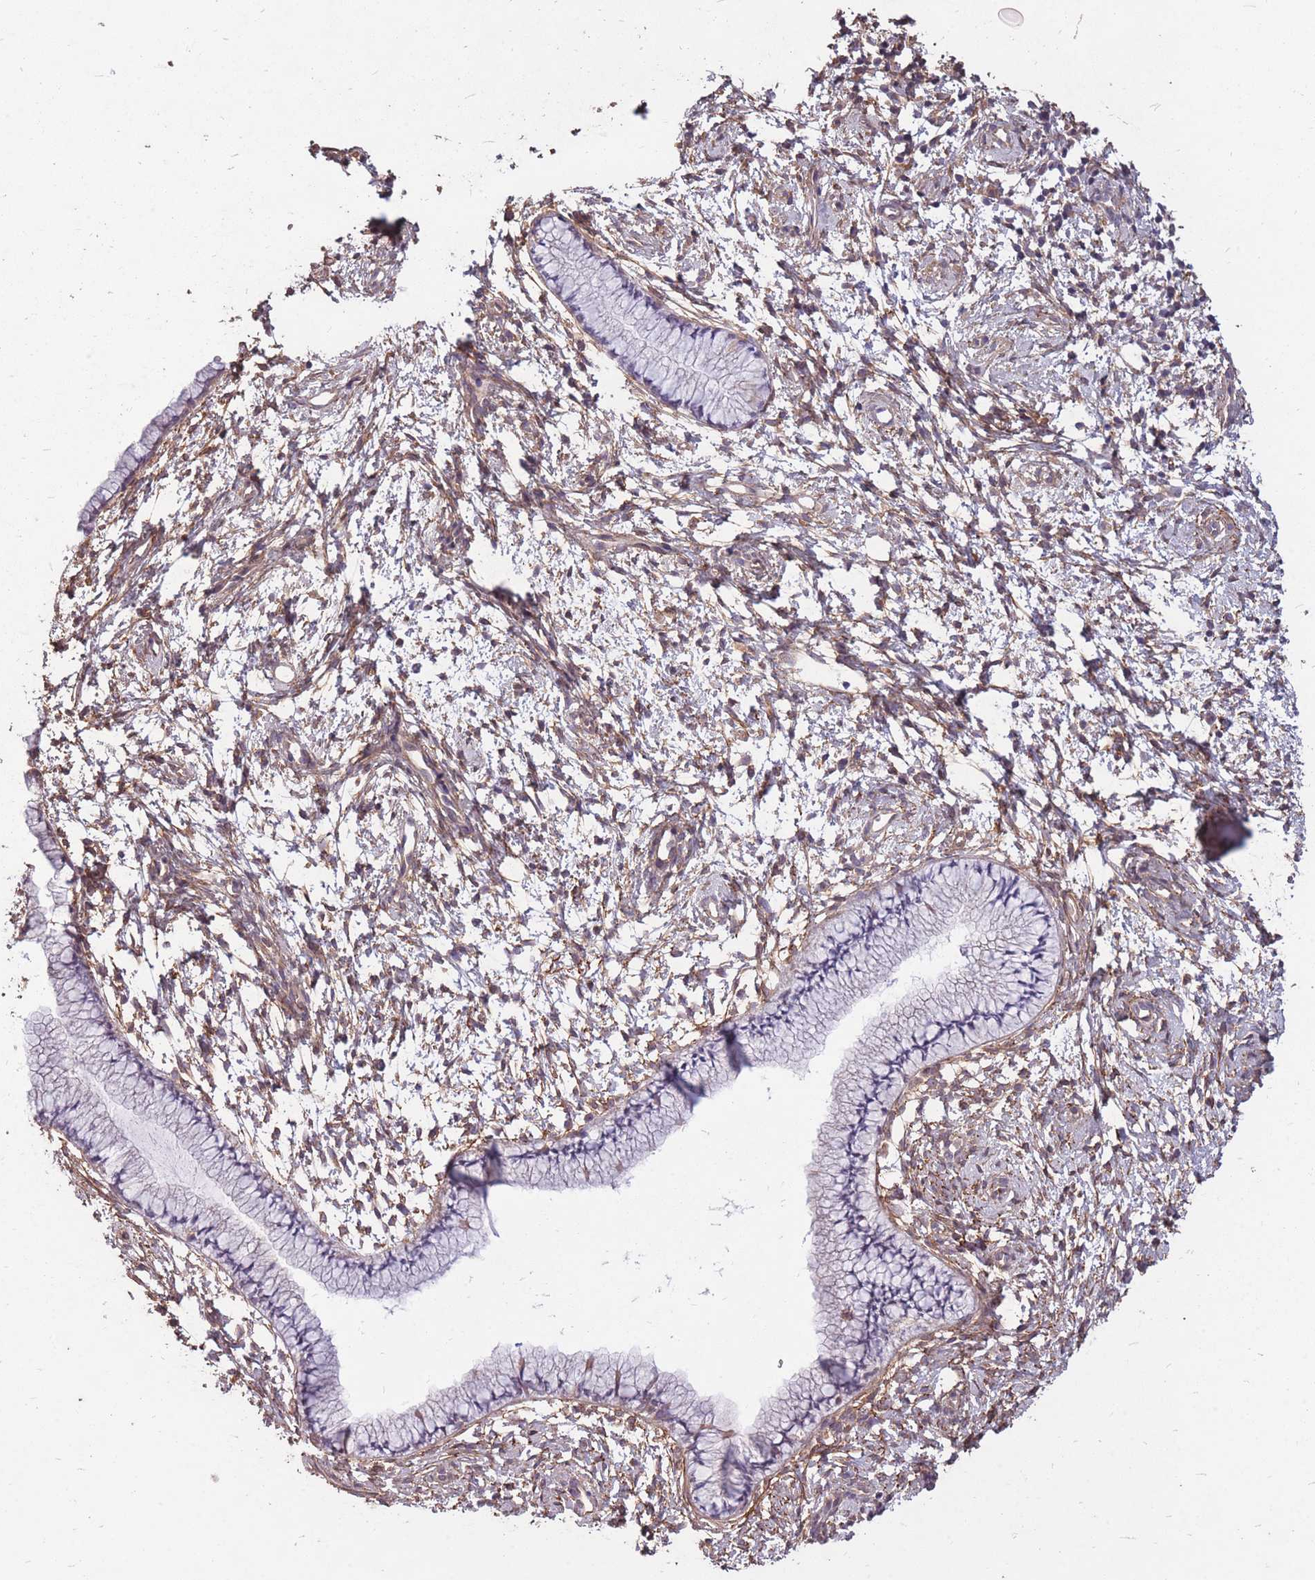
{"staining": {"intensity": "negative", "quantity": "none", "location": "none"}, "tissue": "cervix", "cell_type": "Glandular cells", "image_type": "normal", "snomed": [{"axis": "morphology", "description": "Normal tissue, NOS"}, {"axis": "topography", "description": "Cervix"}], "caption": "This is an immunohistochemistry (IHC) image of benign human cervix. There is no positivity in glandular cells.", "gene": "DYNC1LI2", "patient": {"sex": "female", "age": 57}}